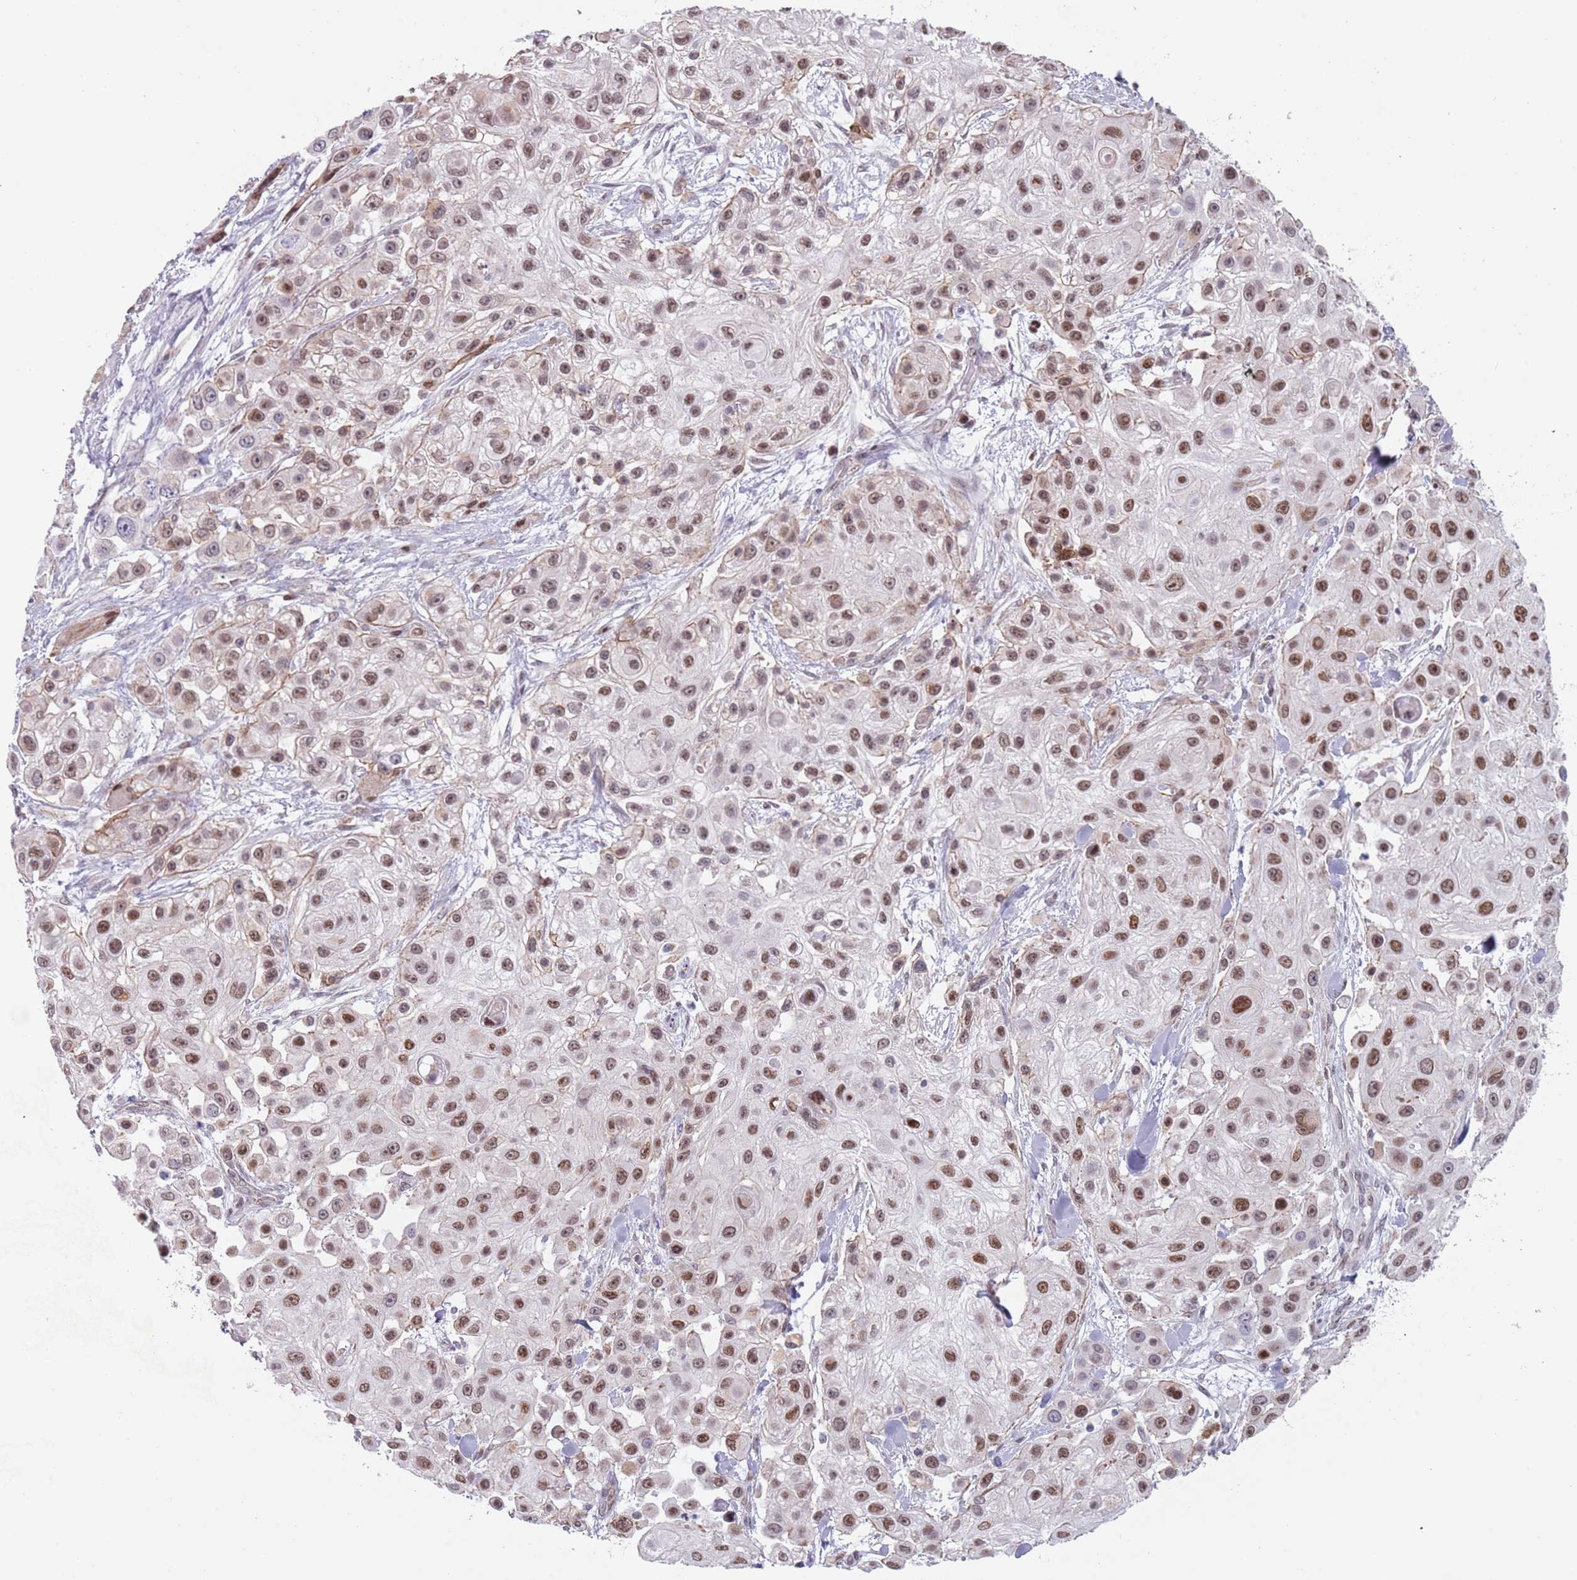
{"staining": {"intensity": "moderate", "quantity": ">75%", "location": "nuclear"}, "tissue": "skin cancer", "cell_type": "Tumor cells", "image_type": "cancer", "snomed": [{"axis": "morphology", "description": "Squamous cell carcinoma, NOS"}, {"axis": "topography", "description": "Skin"}], "caption": "Protein staining of skin cancer tissue reveals moderate nuclear staining in about >75% of tumor cells.", "gene": "MFSD12", "patient": {"sex": "male", "age": 67}}